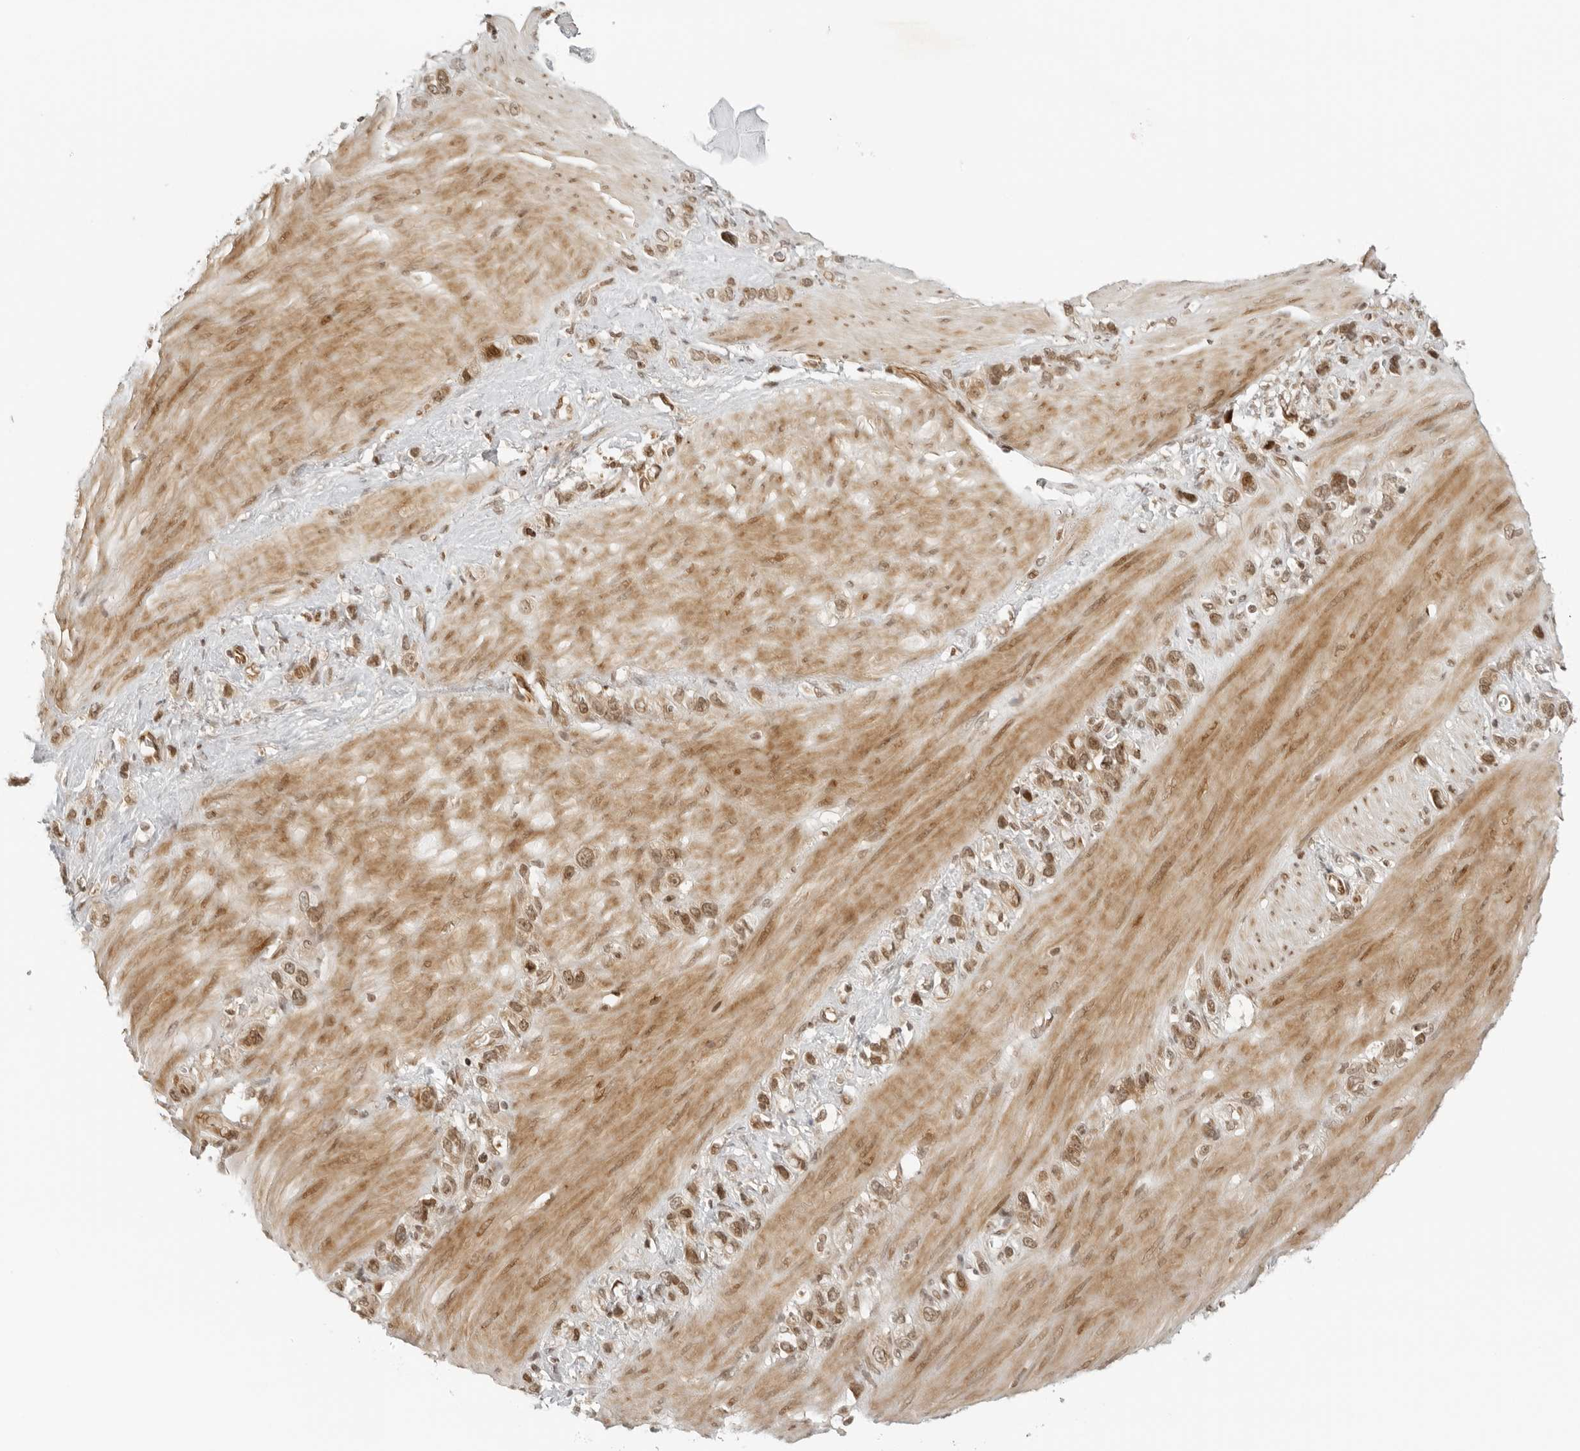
{"staining": {"intensity": "moderate", "quantity": ">75%", "location": "cytoplasmic/membranous,nuclear"}, "tissue": "stomach cancer", "cell_type": "Tumor cells", "image_type": "cancer", "snomed": [{"axis": "morphology", "description": "Normal tissue, NOS"}, {"axis": "morphology", "description": "Adenocarcinoma, NOS"}, {"axis": "morphology", "description": "Adenocarcinoma, High grade"}, {"axis": "topography", "description": "Stomach, upper"}, {"axis": "topography", "description": "Stomach"}], "caption": "Brown immunohistochemical staining in adenocarcinoma (stomach) displays moderate cytoplasmic/membranous and nuclear staining in approximately >75% of tumor cells.", "gene": "ZNF407", "patient": {"sex": "female", "age": 65}}